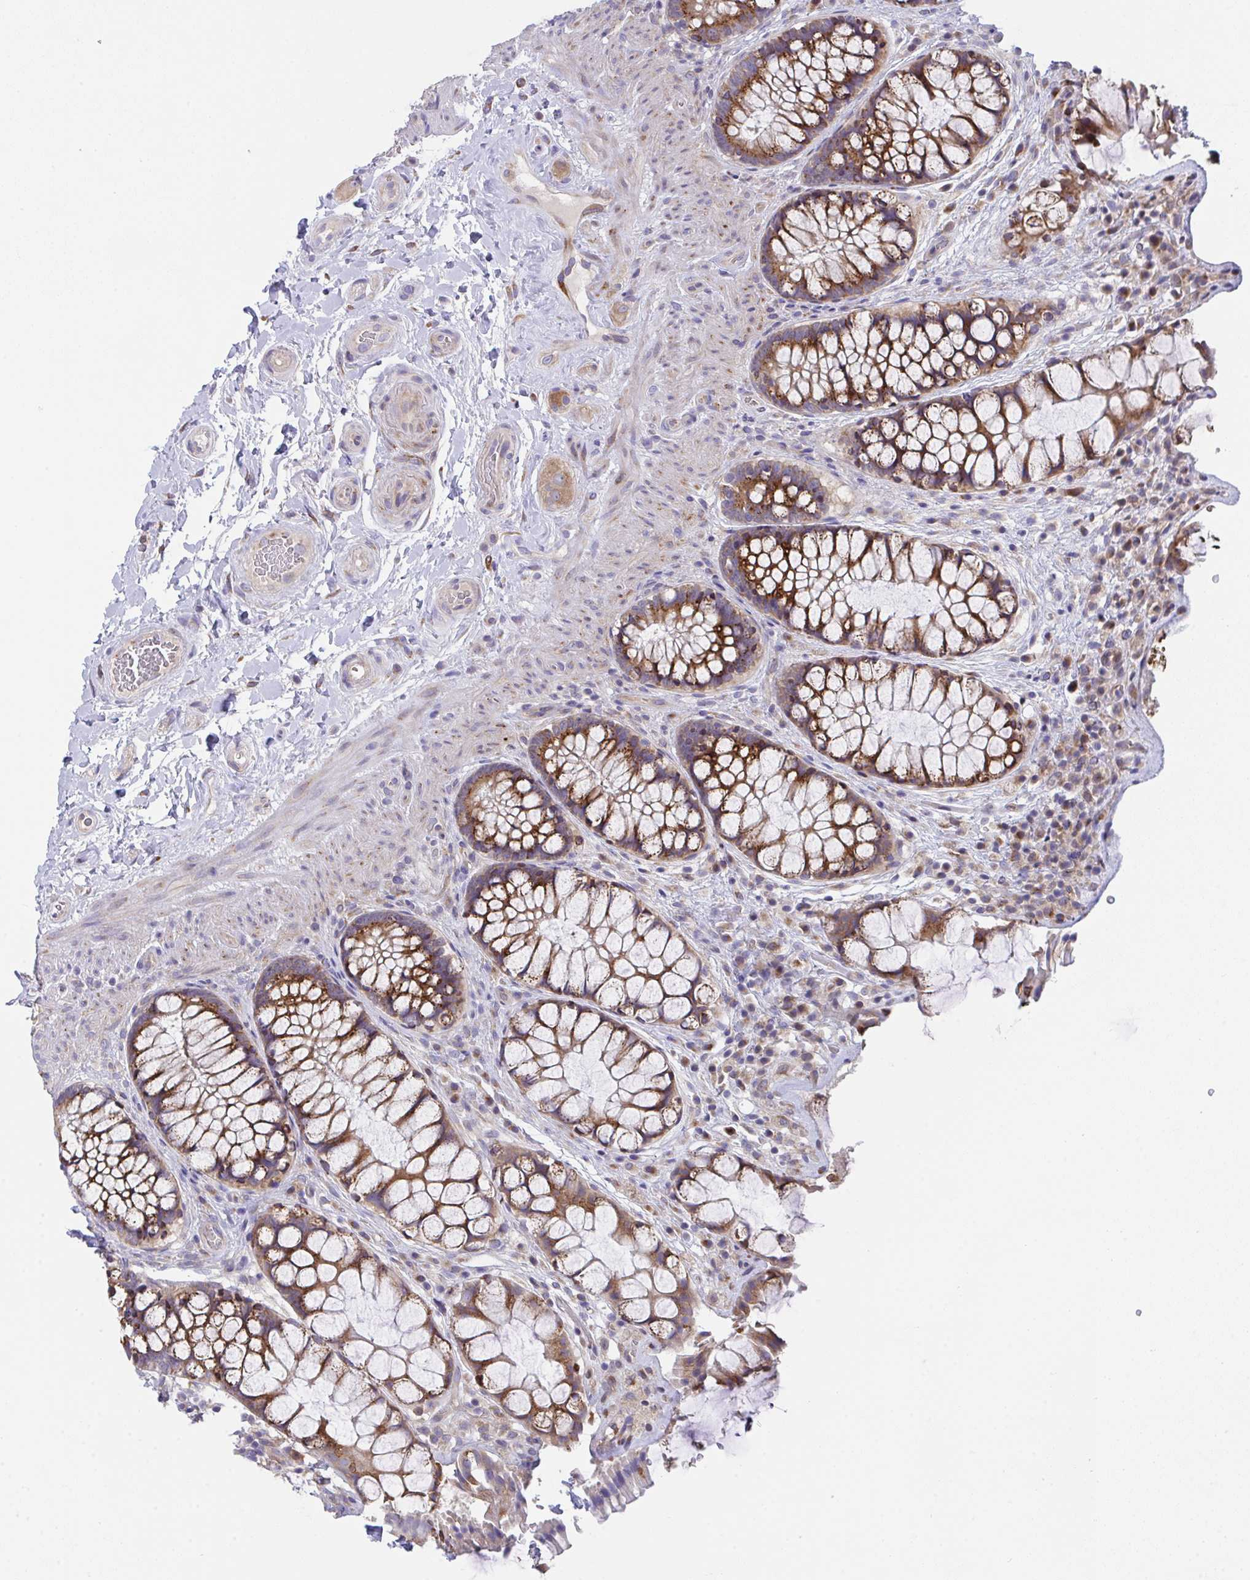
{"staining": {"intensity": "strong", "quantity": ">75%", "location": "cytoplasmic/membranous"}, "tissue": "rectum", "cell_type": "Glandular cells", "image_type": "normal", "snomed": [{"axis": "morphology", "description": "Normal tissue, NOS"}, {"axis": "topography", "description": "Rectum"}], "caption": "Protein staining exhibits strong cytoplasmic/membranous expression in about >75% of glandular cells in unremarkable rectum.", "gene": "MIA3", "patient": {"sex": "female", "age": 58}}